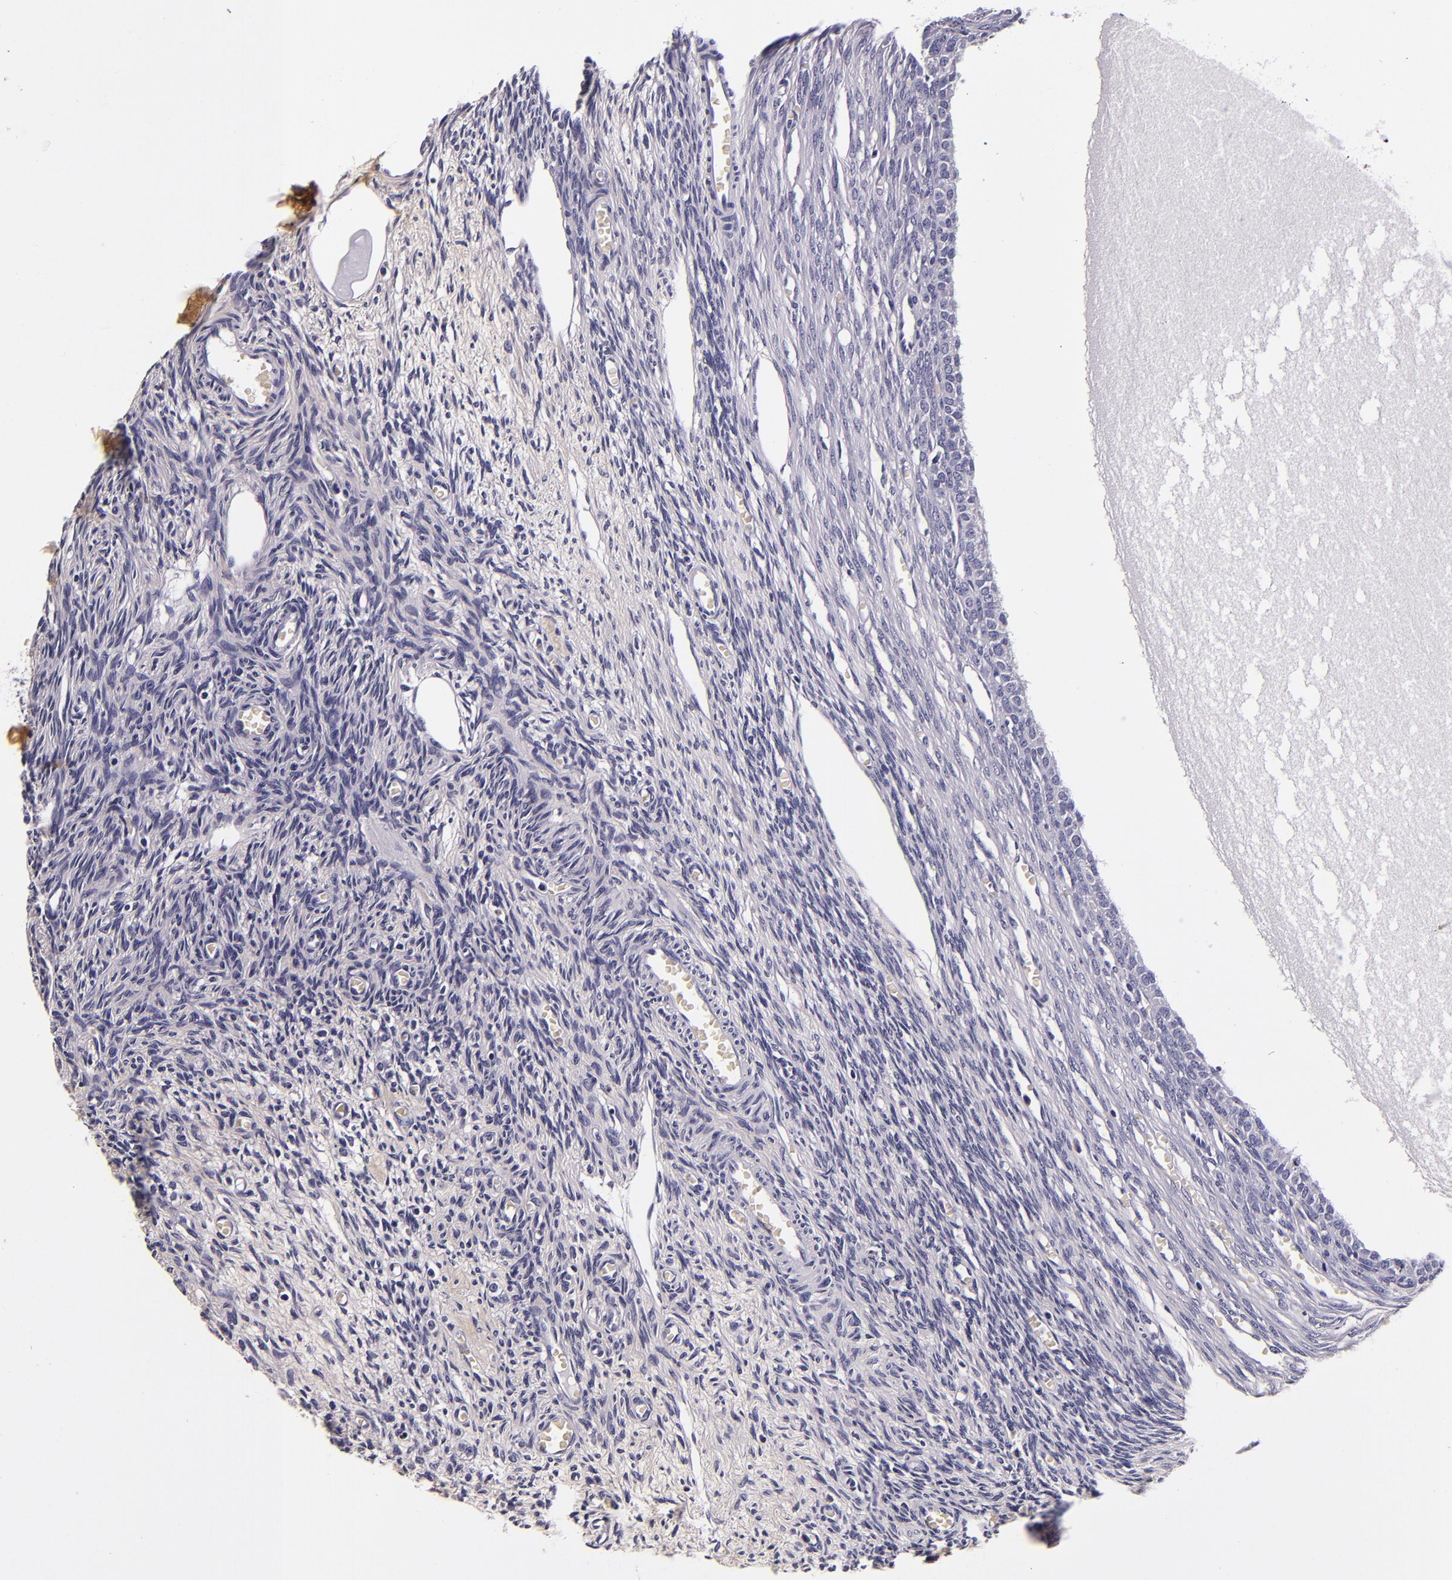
{"staining": {"intensity": "moderate", "quantity": "25%-75%", "location": "cytoplasmic/membranous"}, "tissue": "ovary", "cell_type": "Ovarian stroma cells", "image_type": "normal", "snomed": [{"axis": "morphology", "description": "Normal tissue, NOS"}, {"axis": "topography", "description": "Ovary"}], "caption": "Ovarian stroma cells show moderate cytoplasmic/membranous staining in approximately 25%-75% of cells in benign ovary.", "gene": "FBN1", "patient": {"sex": "female", "age": 27}}